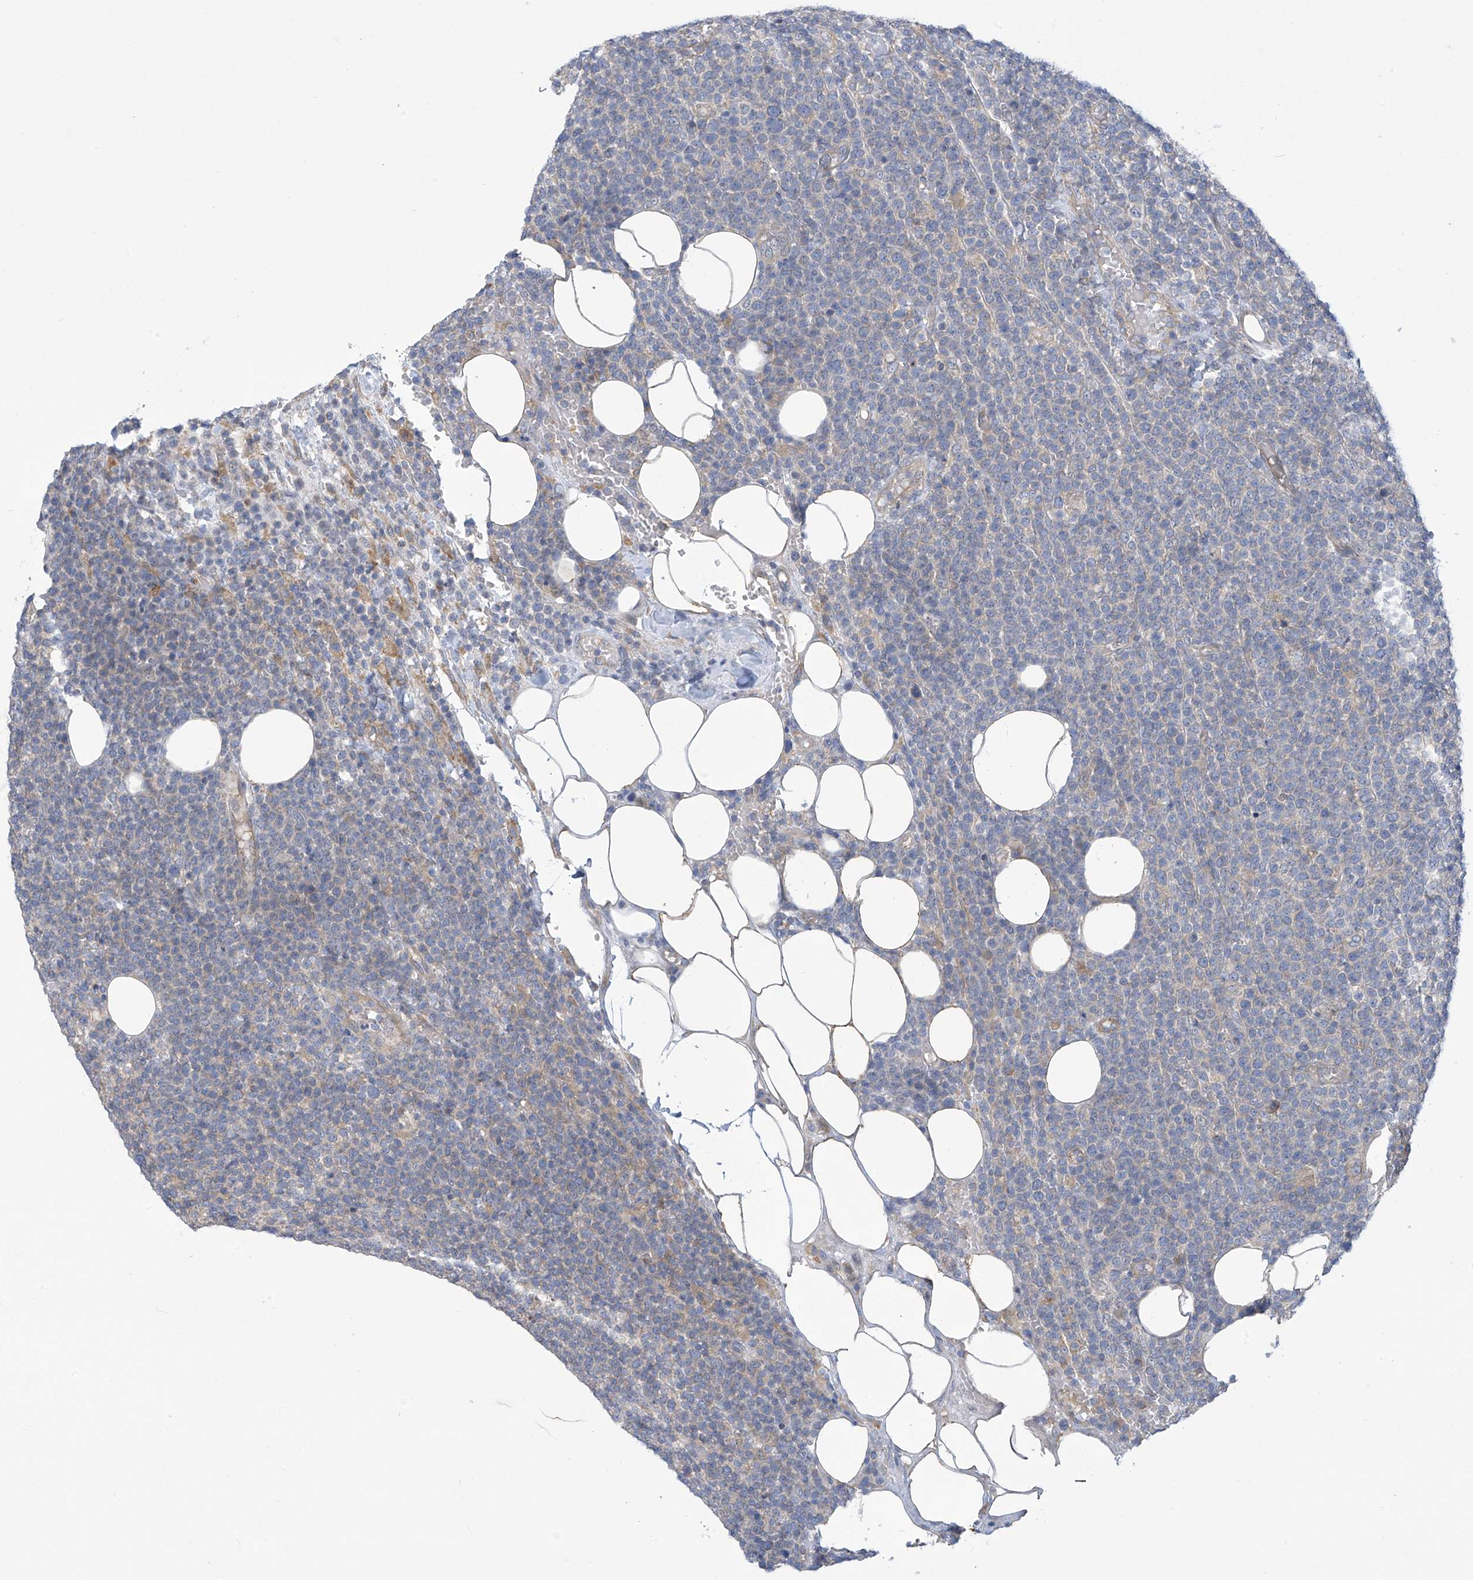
{"staining": {"intensity": "negative", "quantity": "none", "location": "none"}, "tissue": "lymphoma", "cell_type": "Tumor cells", "image_type": "cancer", "snomed": [{"axis": "morphology", "description": "Malignant lymphoma, non-Hodgkin's type, High grade"}, {"axis": "topography", "description": "Lymph node"}], "caption": "Immunohistochemistry image of neoplastic tissue: lymphoma stained with DAB (3,3'-diaminobenzidine) shows no significant protein positivity in tumor cells. (DAB (3,3'-diaminobenzidine) immunohistochemistry with hematoxylin counter stain).", "gene": "ADAT2", "patient": {"sex": "male", "age": 61}}